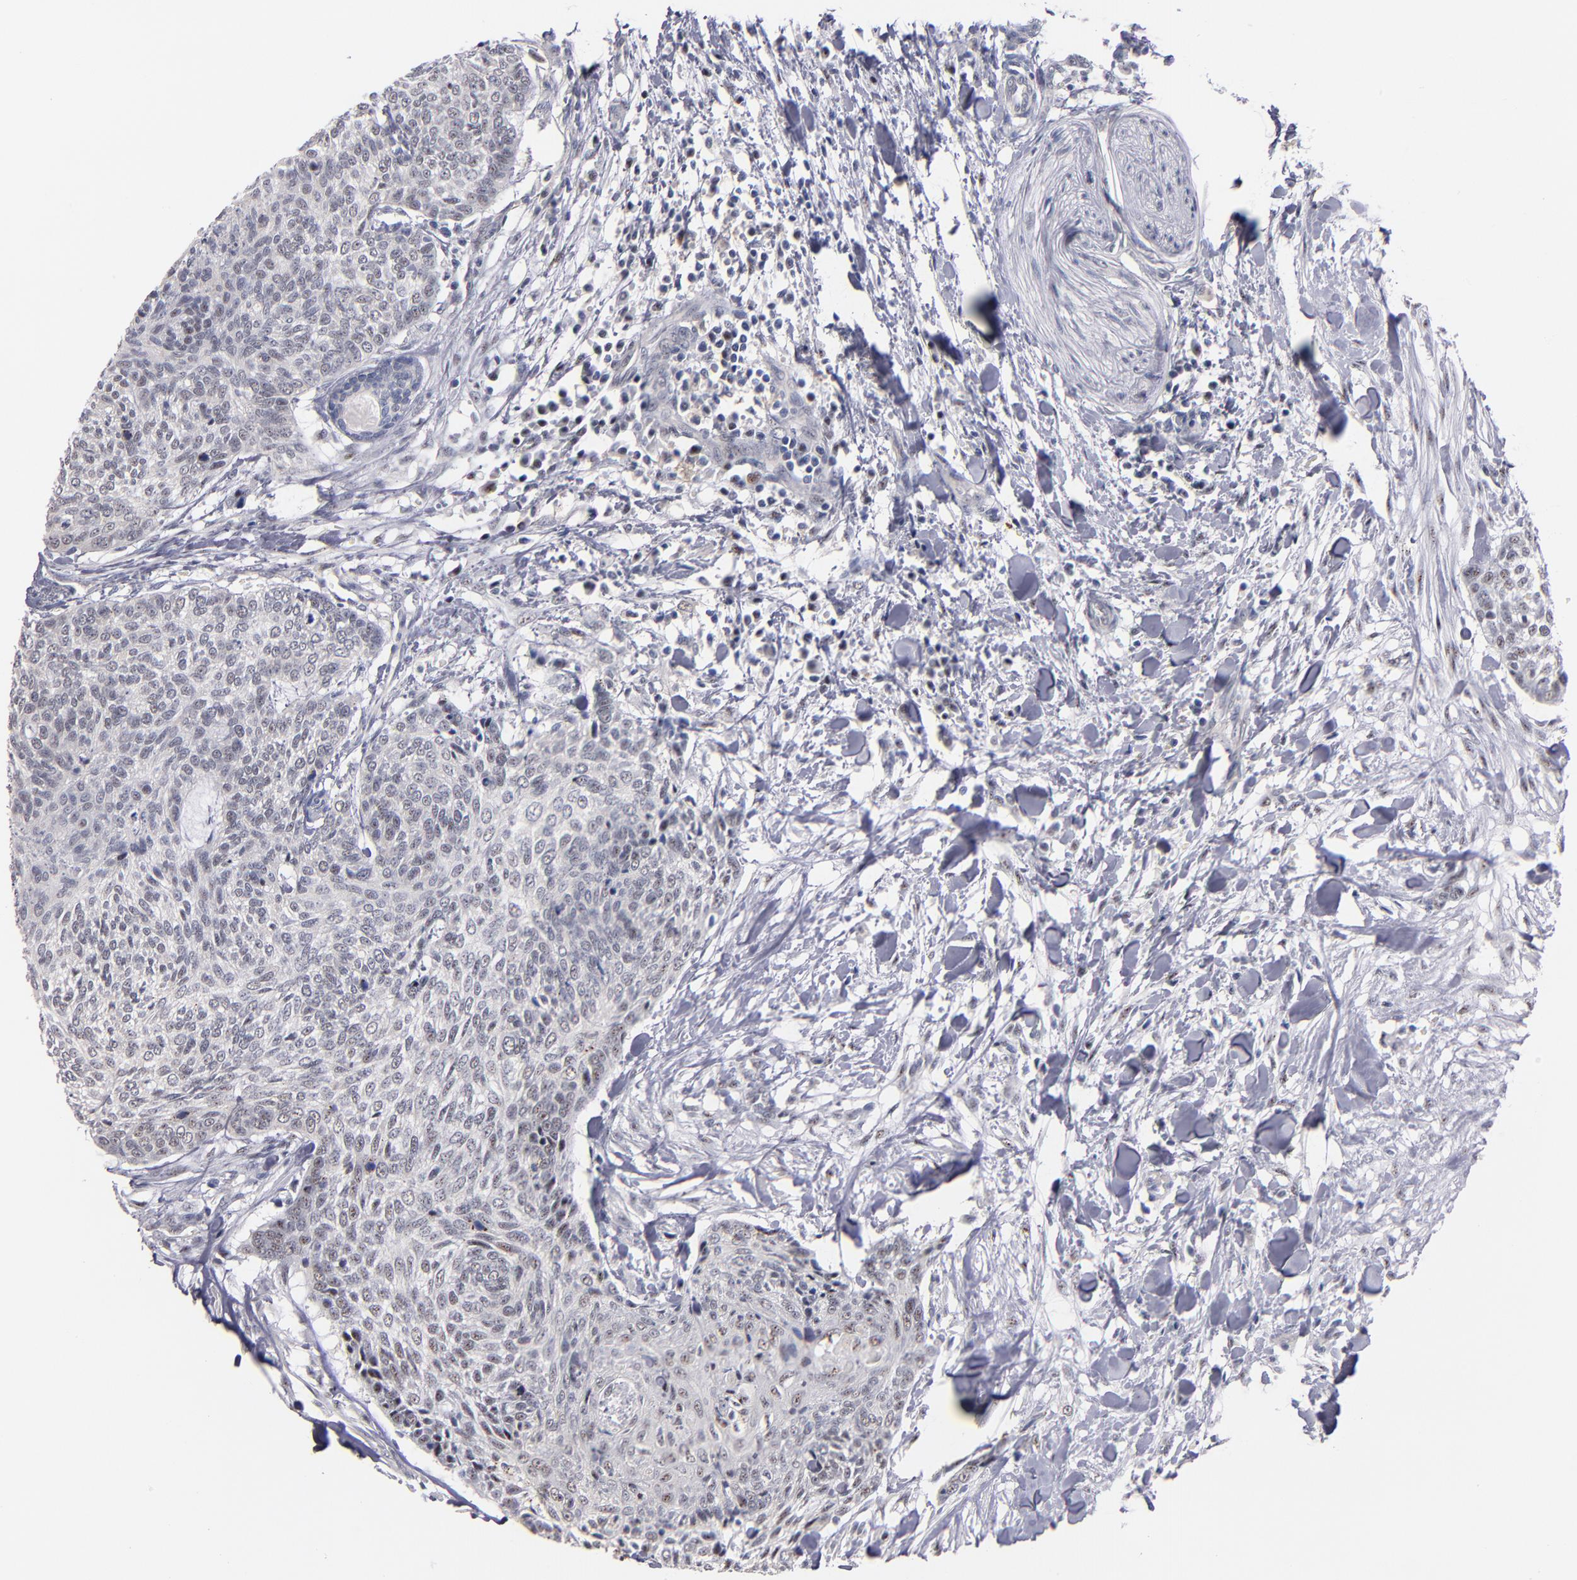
{"staining": {"intensity": "weak", "quantity": "<25%", "location": "nuclear"}, "tissue": "head and neck cancer", "cell_type": "Tumor cells", "image_type": "cancer", "snomed": [{"axis": "morphology", "description": "Squamous cell carcinoma, NOS"}, {"axis": "topography", "description": "Salivary gland"}, {"axis": "topography", "description": "Head-Neck"}], "caption": "Immunohistochemical staining of human squamous cell carcinoma (head and neck) demonstrates no significant positivity in tumor cells.", "gene": "RAF1", "patient": {"sex": "male", "age": 70}}